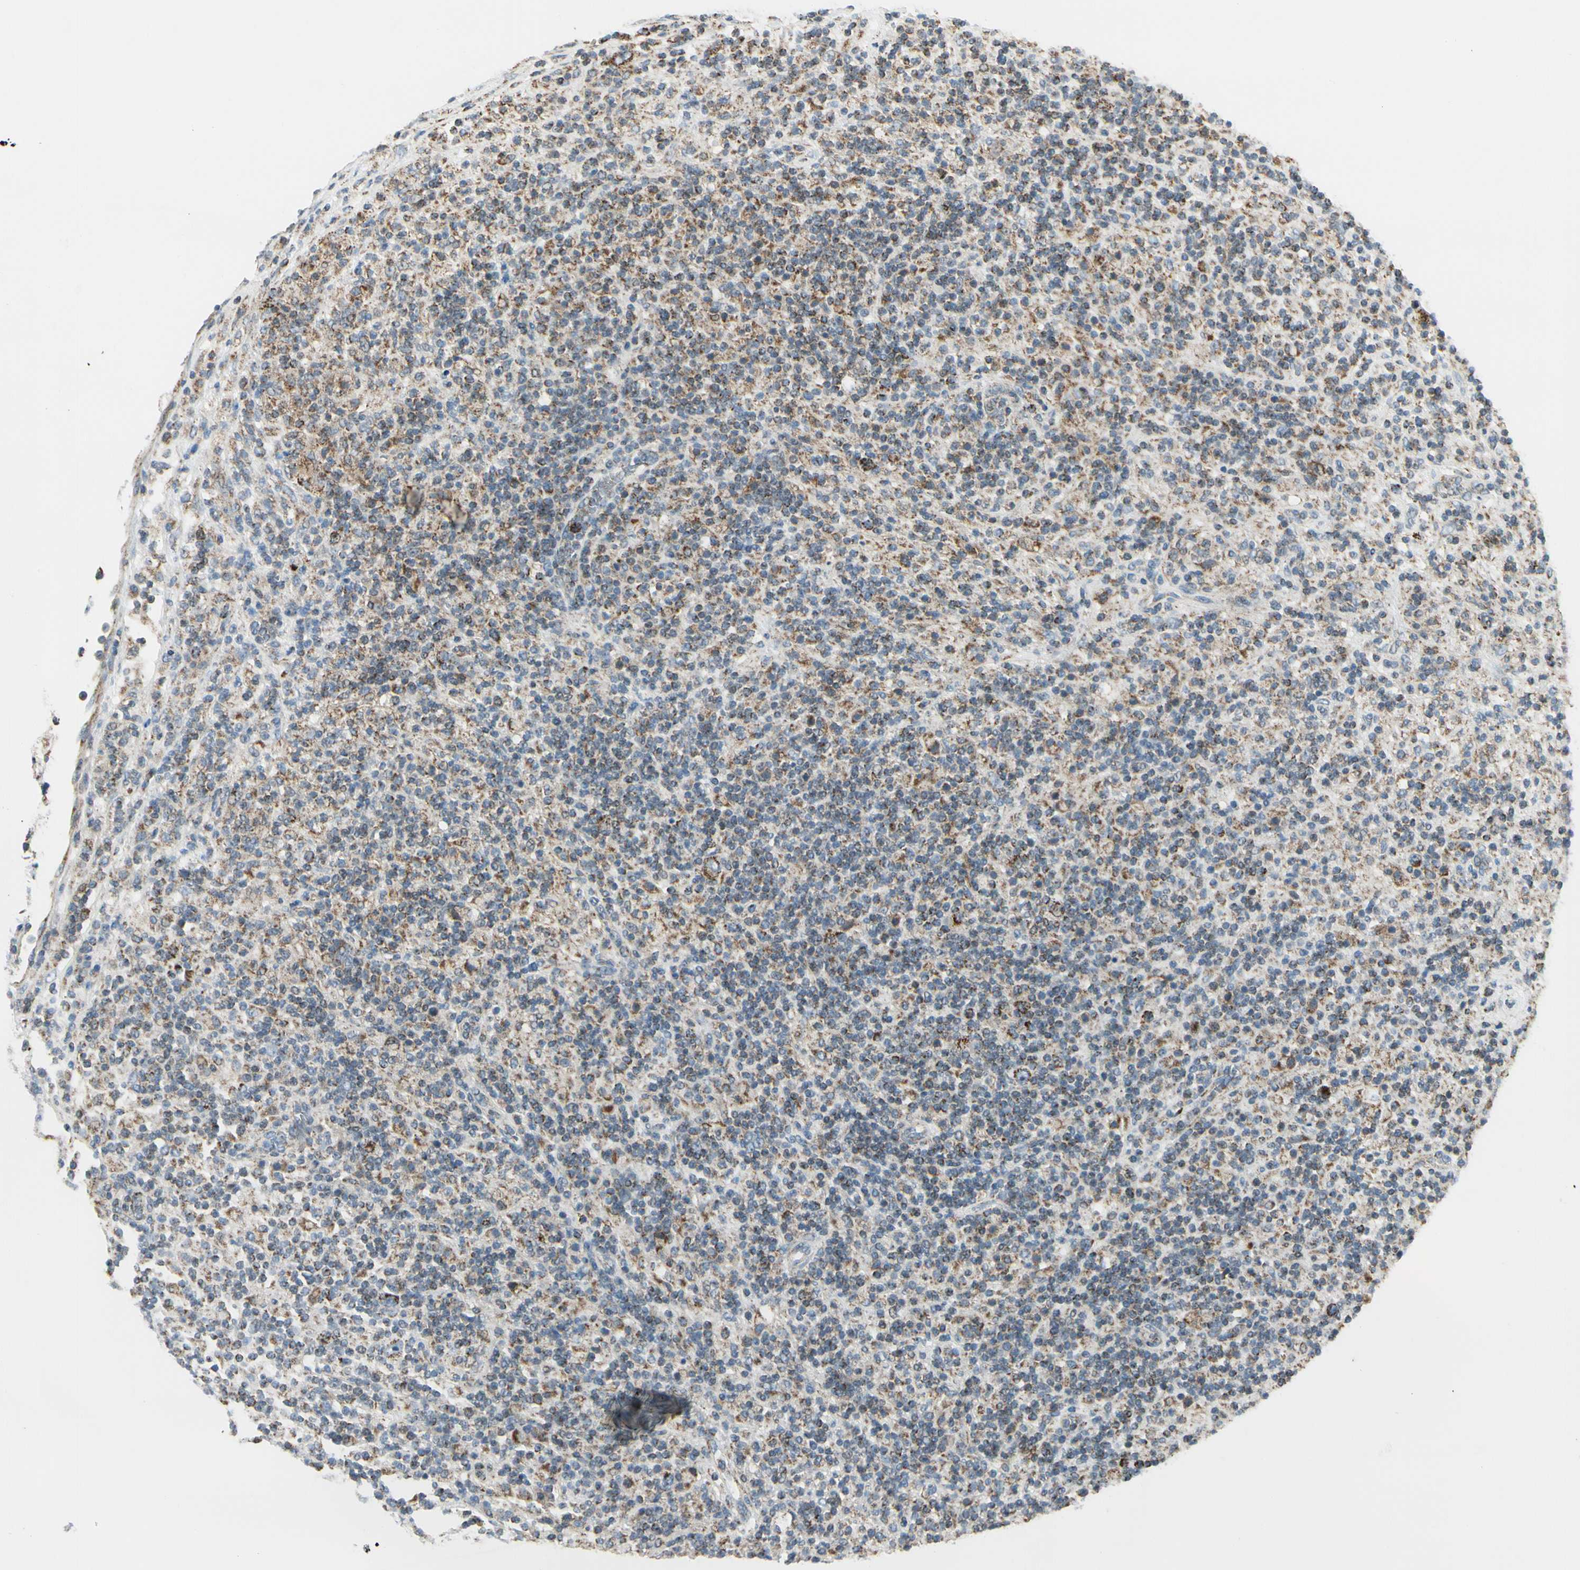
{"staining": {"intensity": "moderate", "quantity": ">75%", "location": "cytoplasmic/membranous"}, "tissue": "lymphoma", "cell_type": "Tumor cells", "image_type": "cancer", "snomed": [{"axis": "morphology", "description": "Hodgkin's disease, NOS"}, {"axis": "topography", "description": "Lymph node"}], "caption": "Protein expression analysis of lymphoma demonstrates moderate cytoplasmic/membranous expression in approximately >75% of tumor cells. (brown staining indicates protein expression, while blue staining denotes nuclei).", "gene": "ANKS6", "patient": {"sex": "male", "age": 70}}